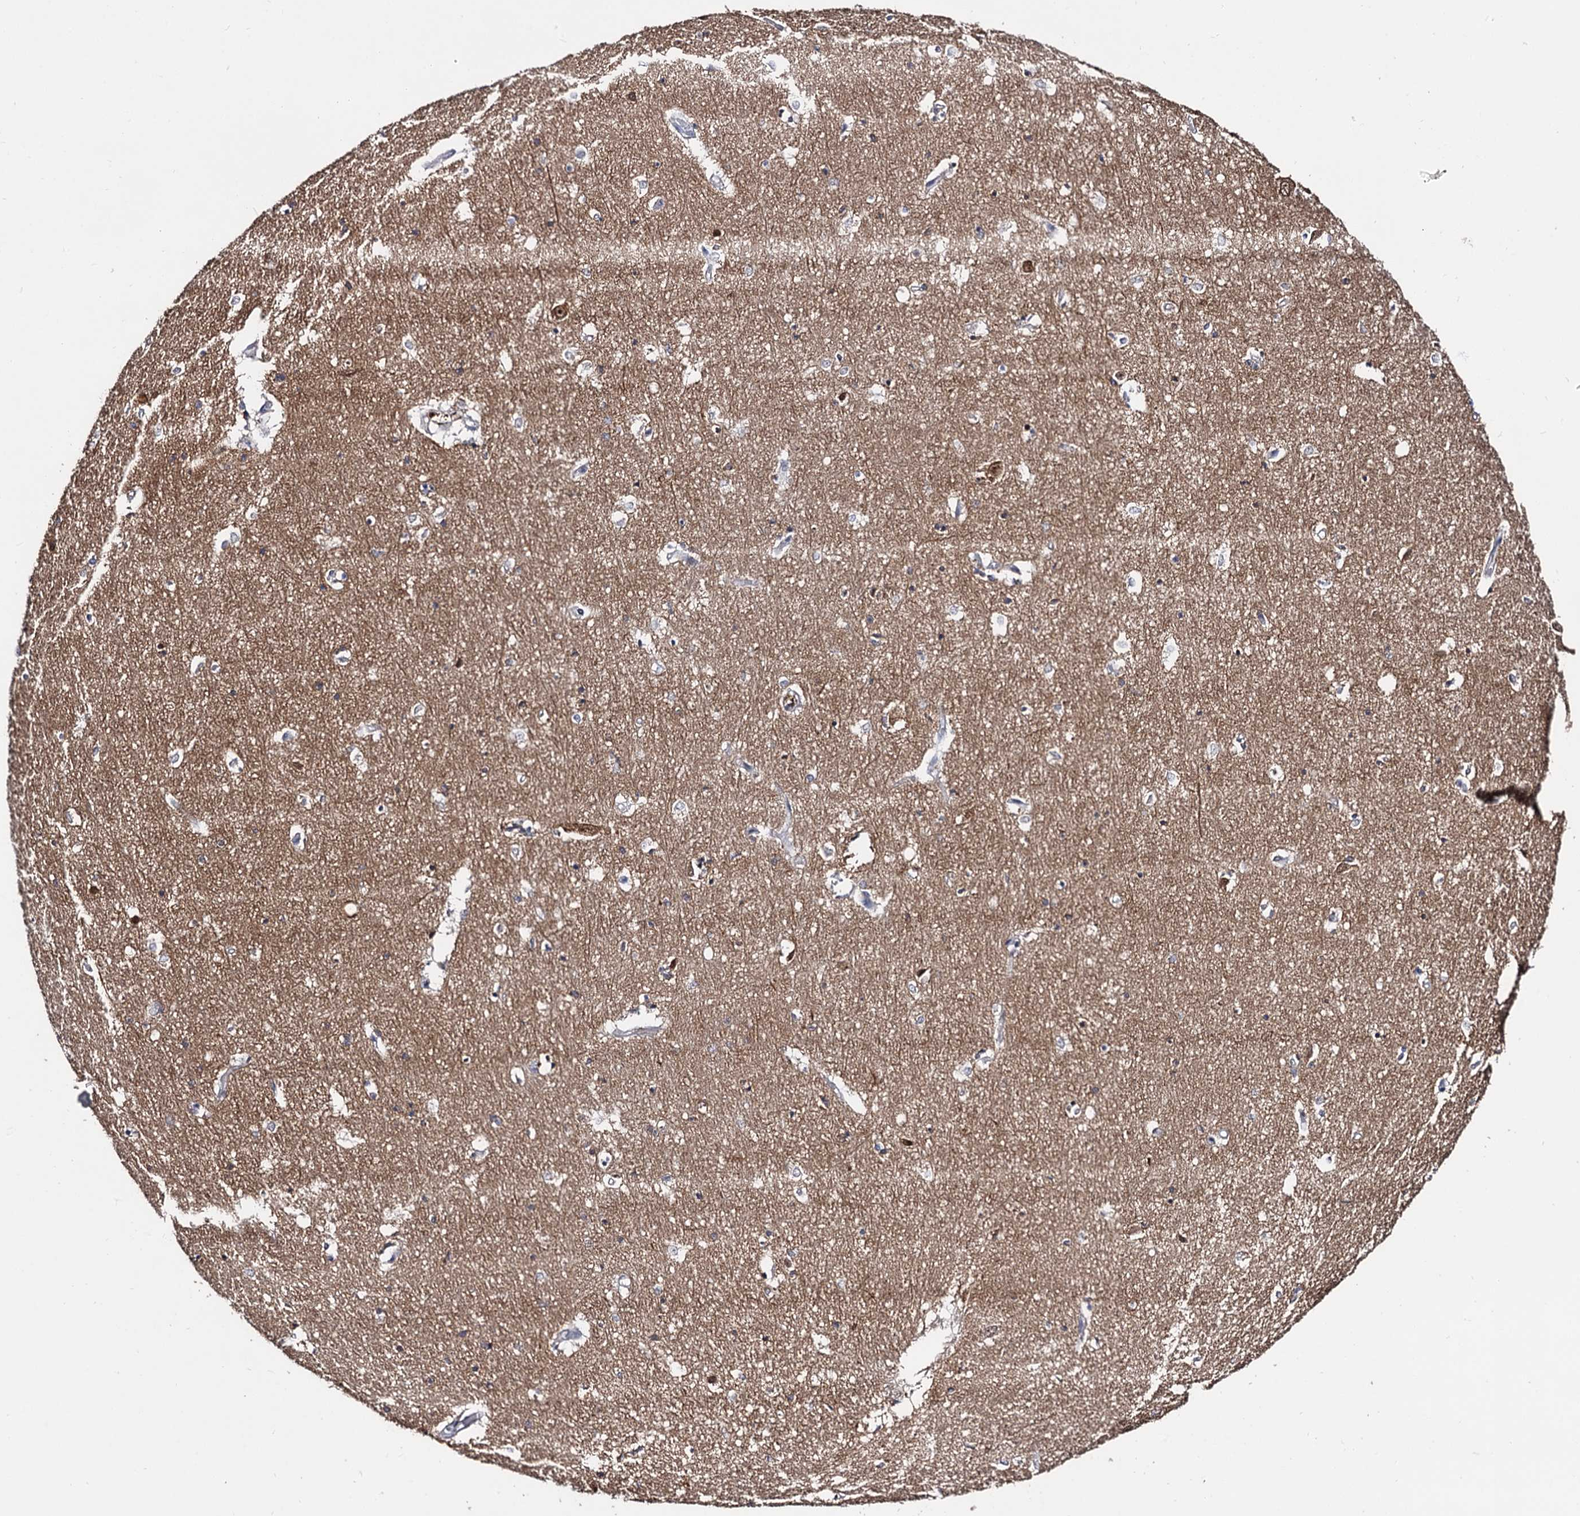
{"staining": {"intensity": "negative", "quantity": "none", "location": "none"}, "tissue": "hippocampus", "cell_type": "Glial cells", "image_type": "normal", "snomed": [{"axis": "morphology", "description": "Normal tissue, NOS"}, {"axis": "topography", "description": "Hippocampus"}], "caption": "This is a histopathology image of IHC staining of normal hippocampus, which shows no expression in glial cells.", "gene": "CAPRIN2", "patient": {"sex": "female", "age": 64}}